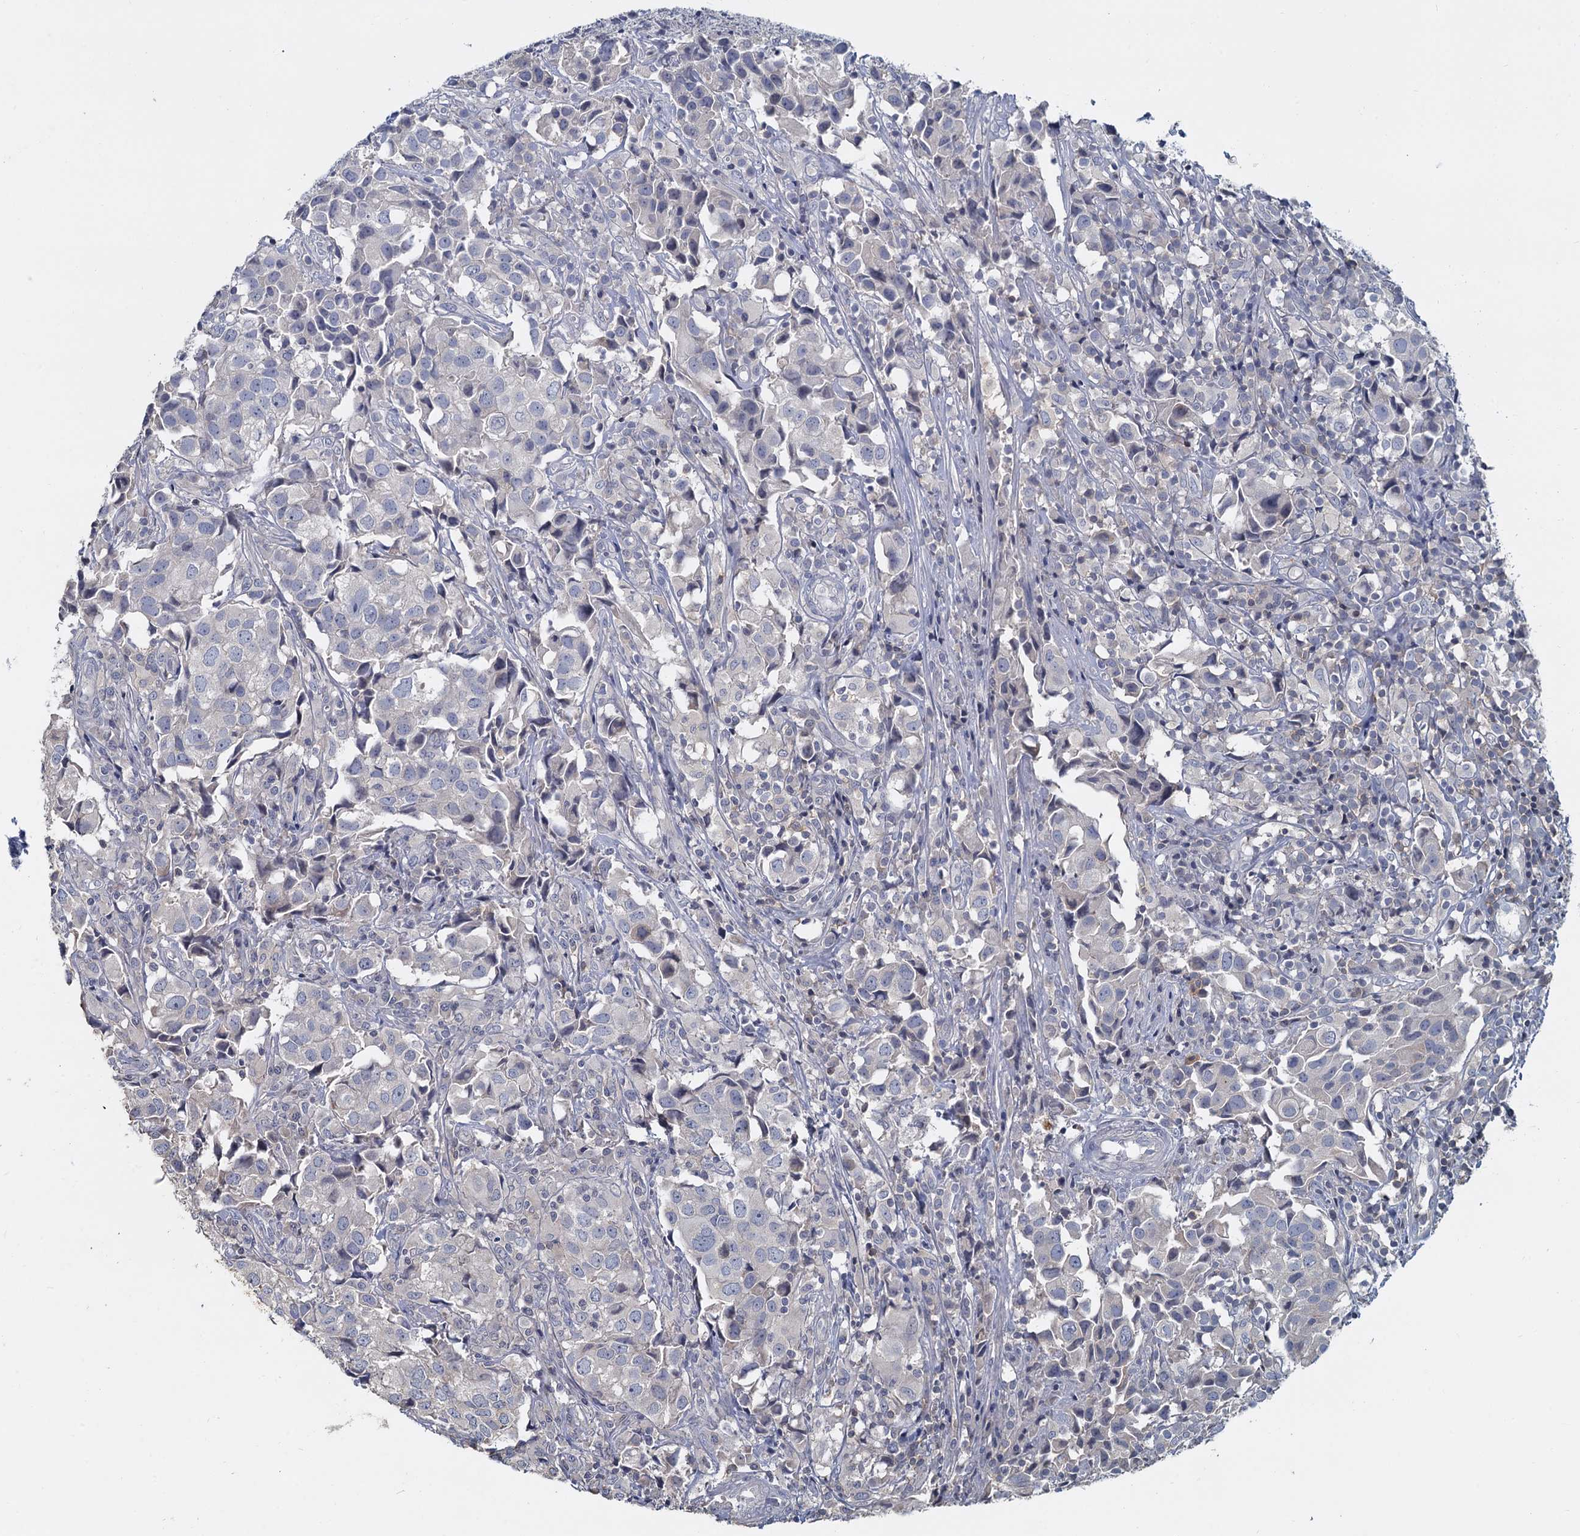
{"staining": {"intensity": "negative", "quantity": "none", "location": "none"}, "tissue": "urothelial cancer", "cell_type": "Tumor cells", "image_type": "cancer", "snomed": [{"axis": "morphology", "description": "Urothelial carcinoma, High grade"}, {"axis": "topography", "description": "Urinary bladder"}], "caption": "An immunohistochemistry micrograph of urothelial carcinoma (high-grade) is shown. There is no staining in tumor cells of urothelial carcinoma (high-grade). (DAB (3,3'-diaminobenzidine) immunohistochemistry (IHC) visualized using brightfield microscopy, high magnification).", "gene": "ACSM3", "patient": {"sex": "female", "age": 75}}